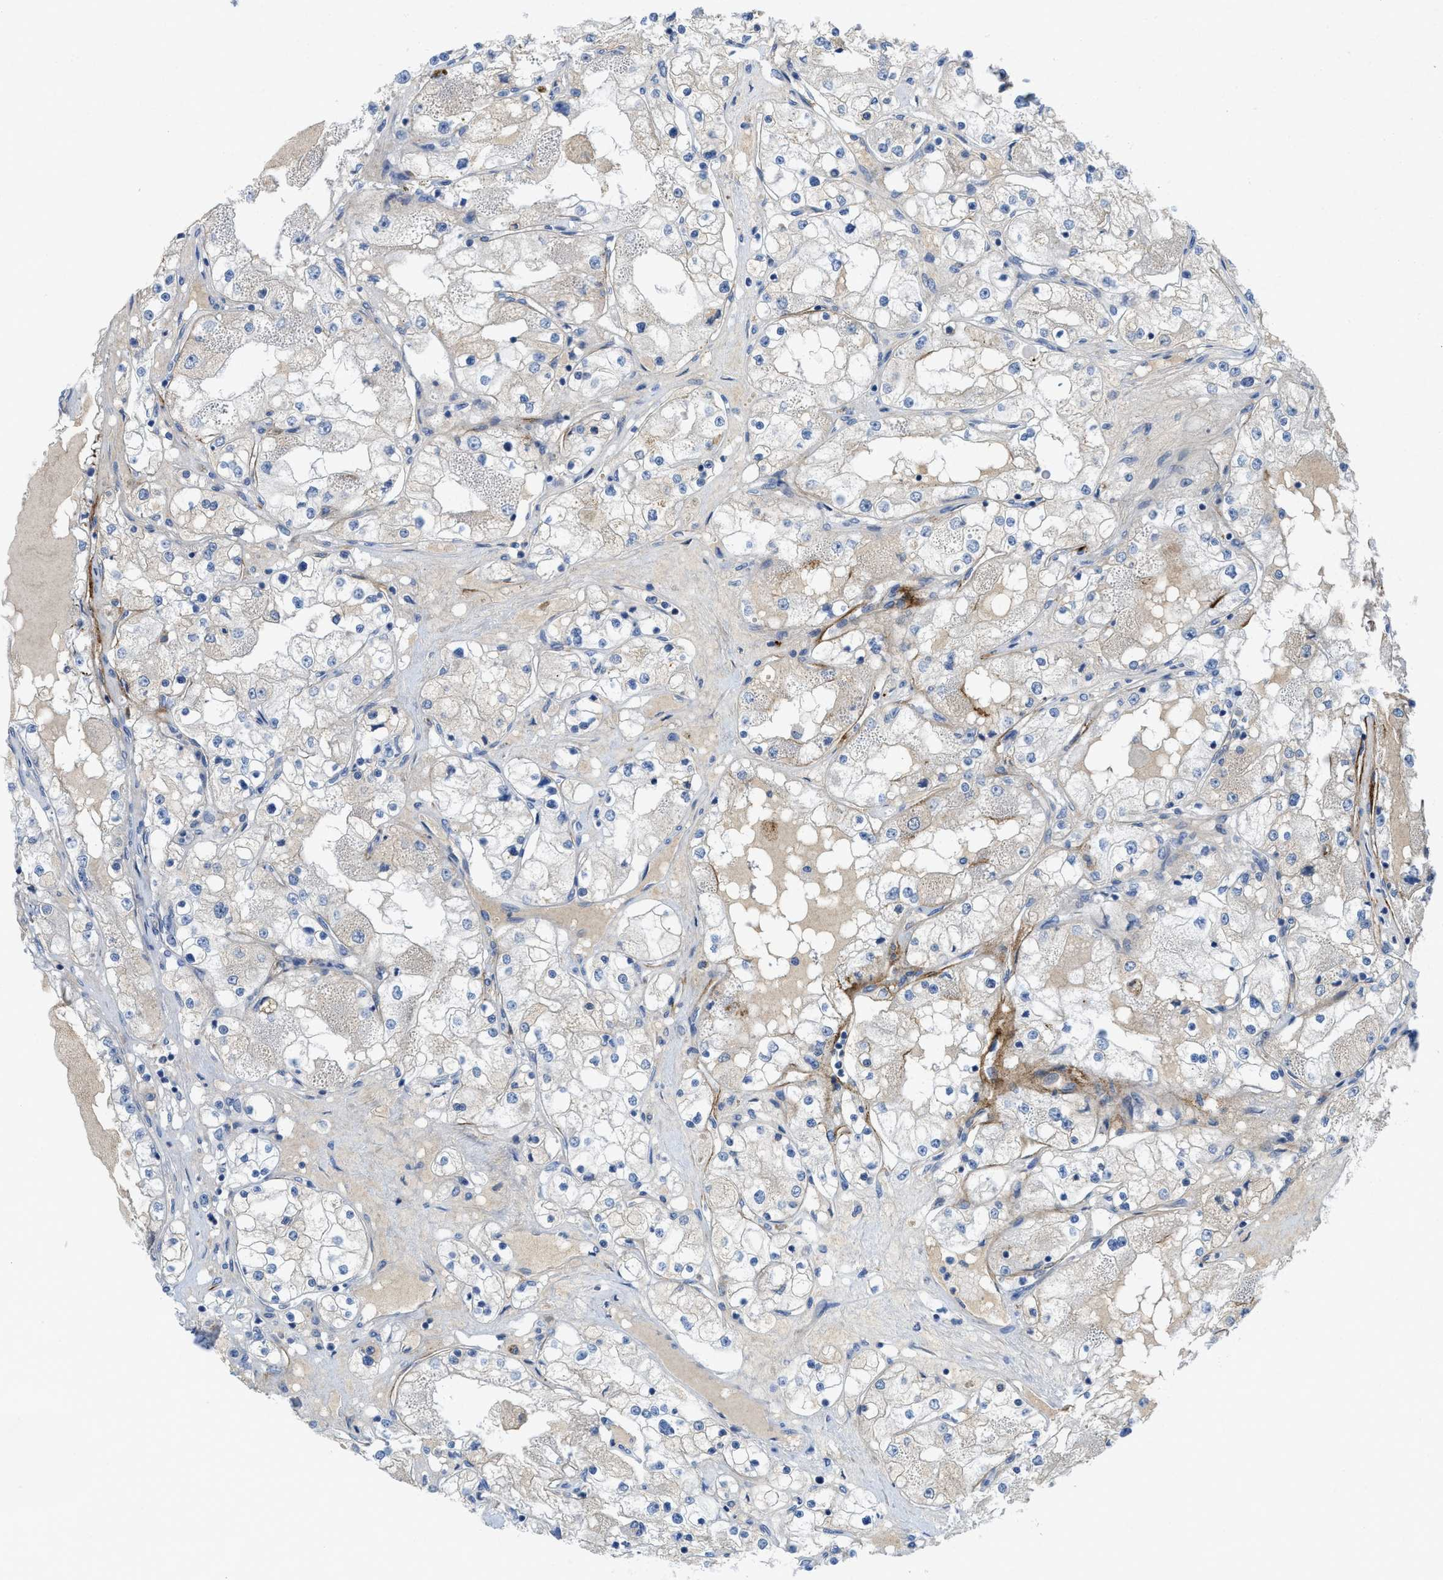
{"staining": {"intensity": "negative", "quantity": "none", "location": "none"}, "tissue": "renal cancer", "cell_type": "Tumor cells", "image_type": "cancer", "snomed": [{"axis": "morphology", "description": "Adenocarcinoma, NOS"}, {"axis": "topography", "description": "Kidney"}], "caption": "Tumor cells are negative for protein expression in human renal cancer (adenocarcinoma).", "gene": "GATD3", "patient": {"sex": "male", "age": 68}}